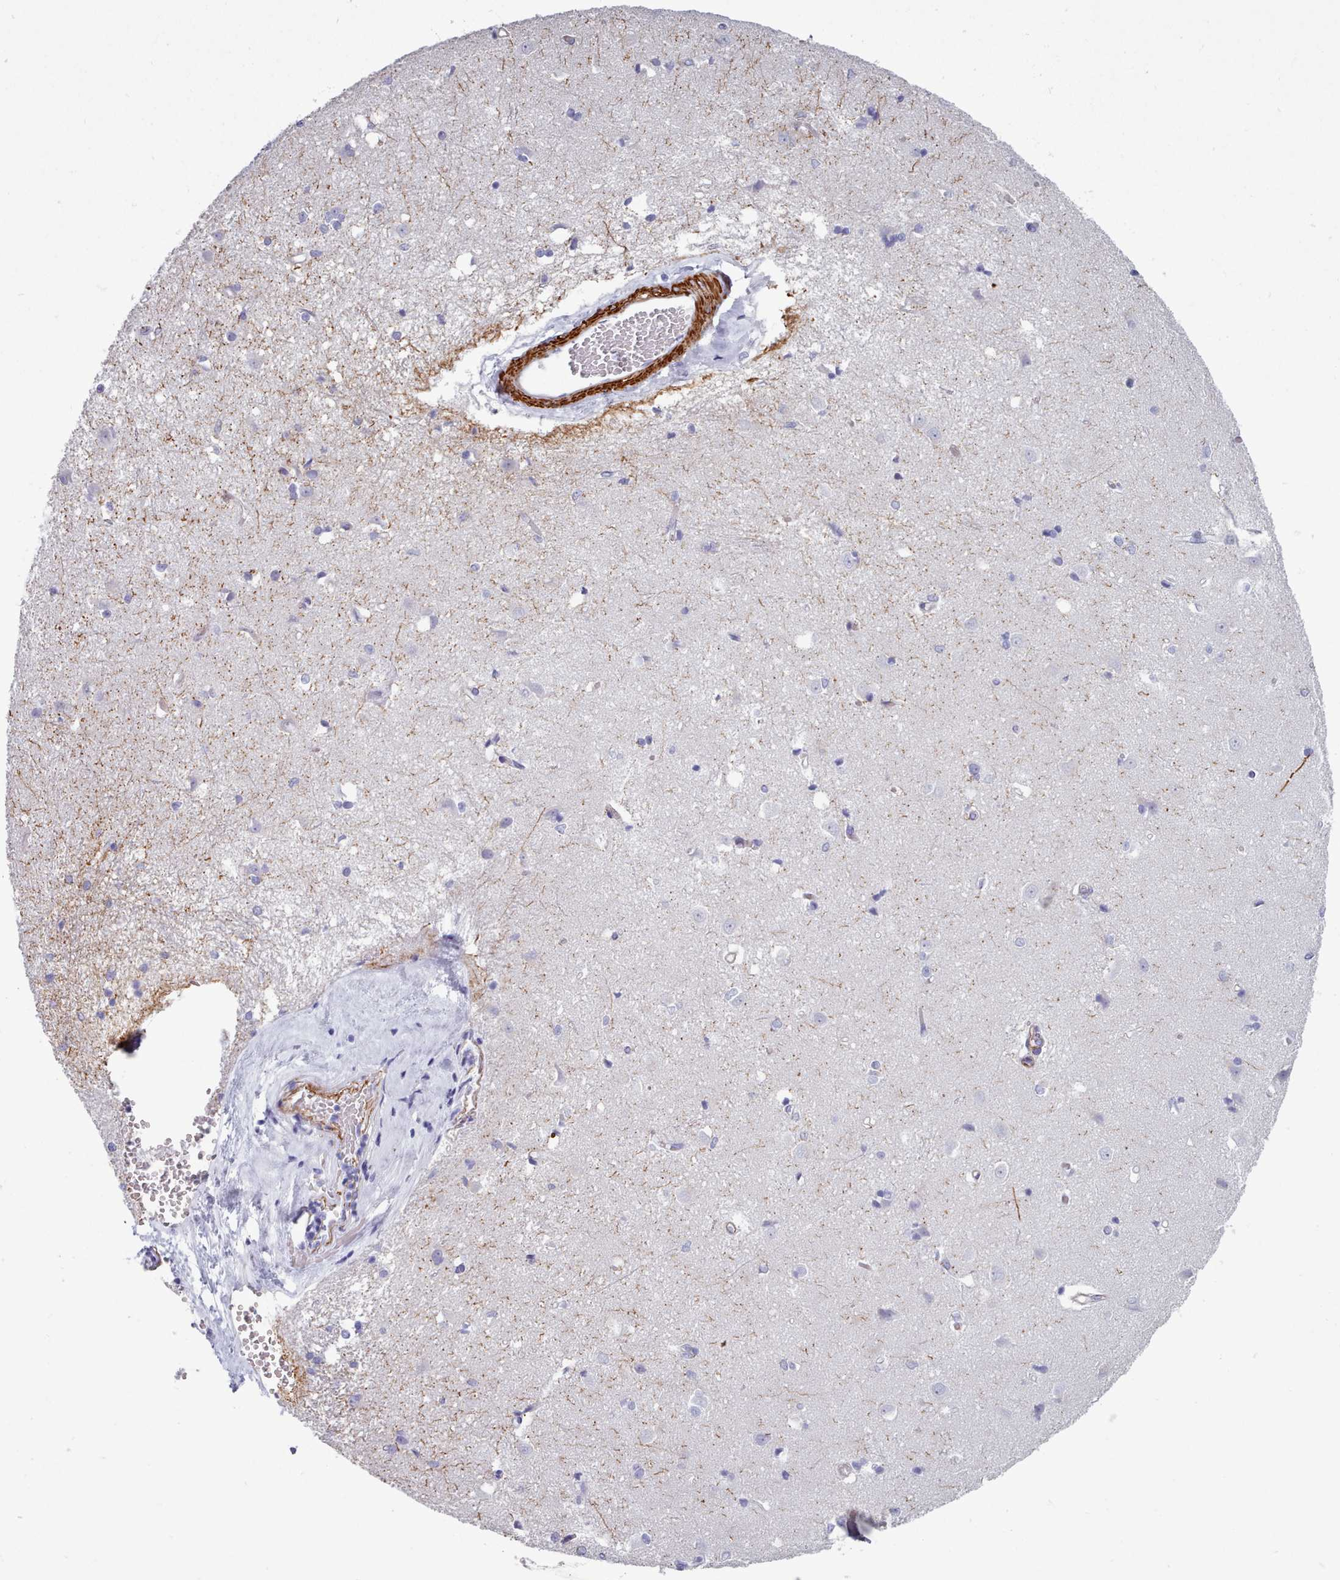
{"staining": {"intensity": "negative", "quantity": "none", "location": "none"}, "tissue": "caudate", "cell_type": "Glial cells", "image_type": "normal", "snomed": [{"axis": "morphology", "description": "Normal tissue, NOS"}, {"axis": "topography", "description": "Lateral ventricle wall"}], "caption": "An IHC photomicrograph of normal caudate is shown. There is no staining in glial cells of caudate.", "gene": "FPGS", "patient": {"sex": "male", "age": 37}}